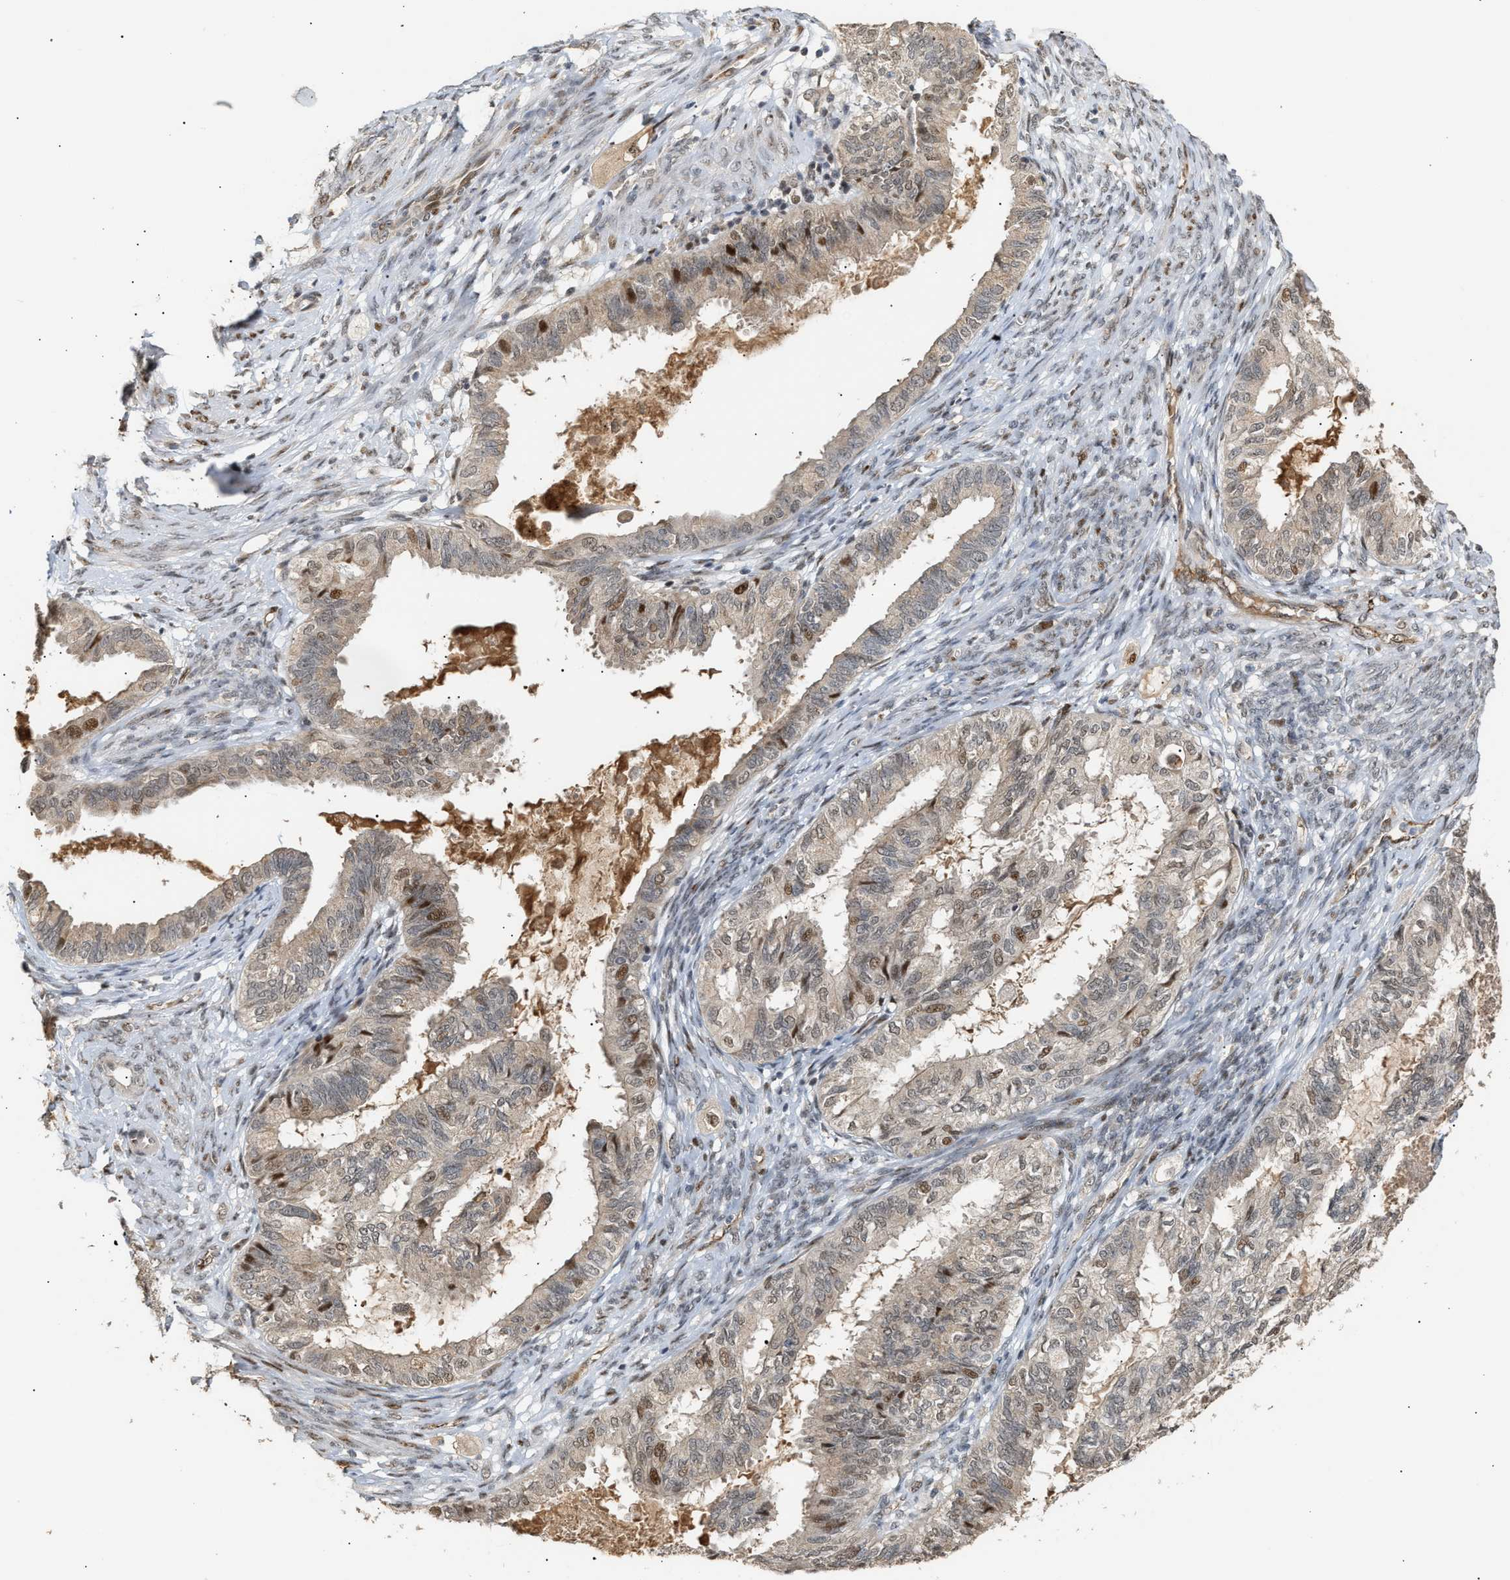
{"staining": {"intensity": "moderate", "quantity": "<25%", "location": "nuclear"}, "tissue": "cervical cancer", "cell_type": "Tumor cells", "image_type": "cancer", "snomed": [{"axis": "morphology", "description": "Normal tissue, NOS"}, {"axis": "morphology", "description": "Adenocarcinoma, NOS"}, {"axis": "topography", "description": "Cervix"}, {"axis": "topography", "description": "Endometrium"}], "caption": "Tumor cells show moderate nuclear expression in about <25% of cells in cervical adenocarcinoma.", "gene": "ZFAND5", "patient": {"sex": "female", "age": 86}}